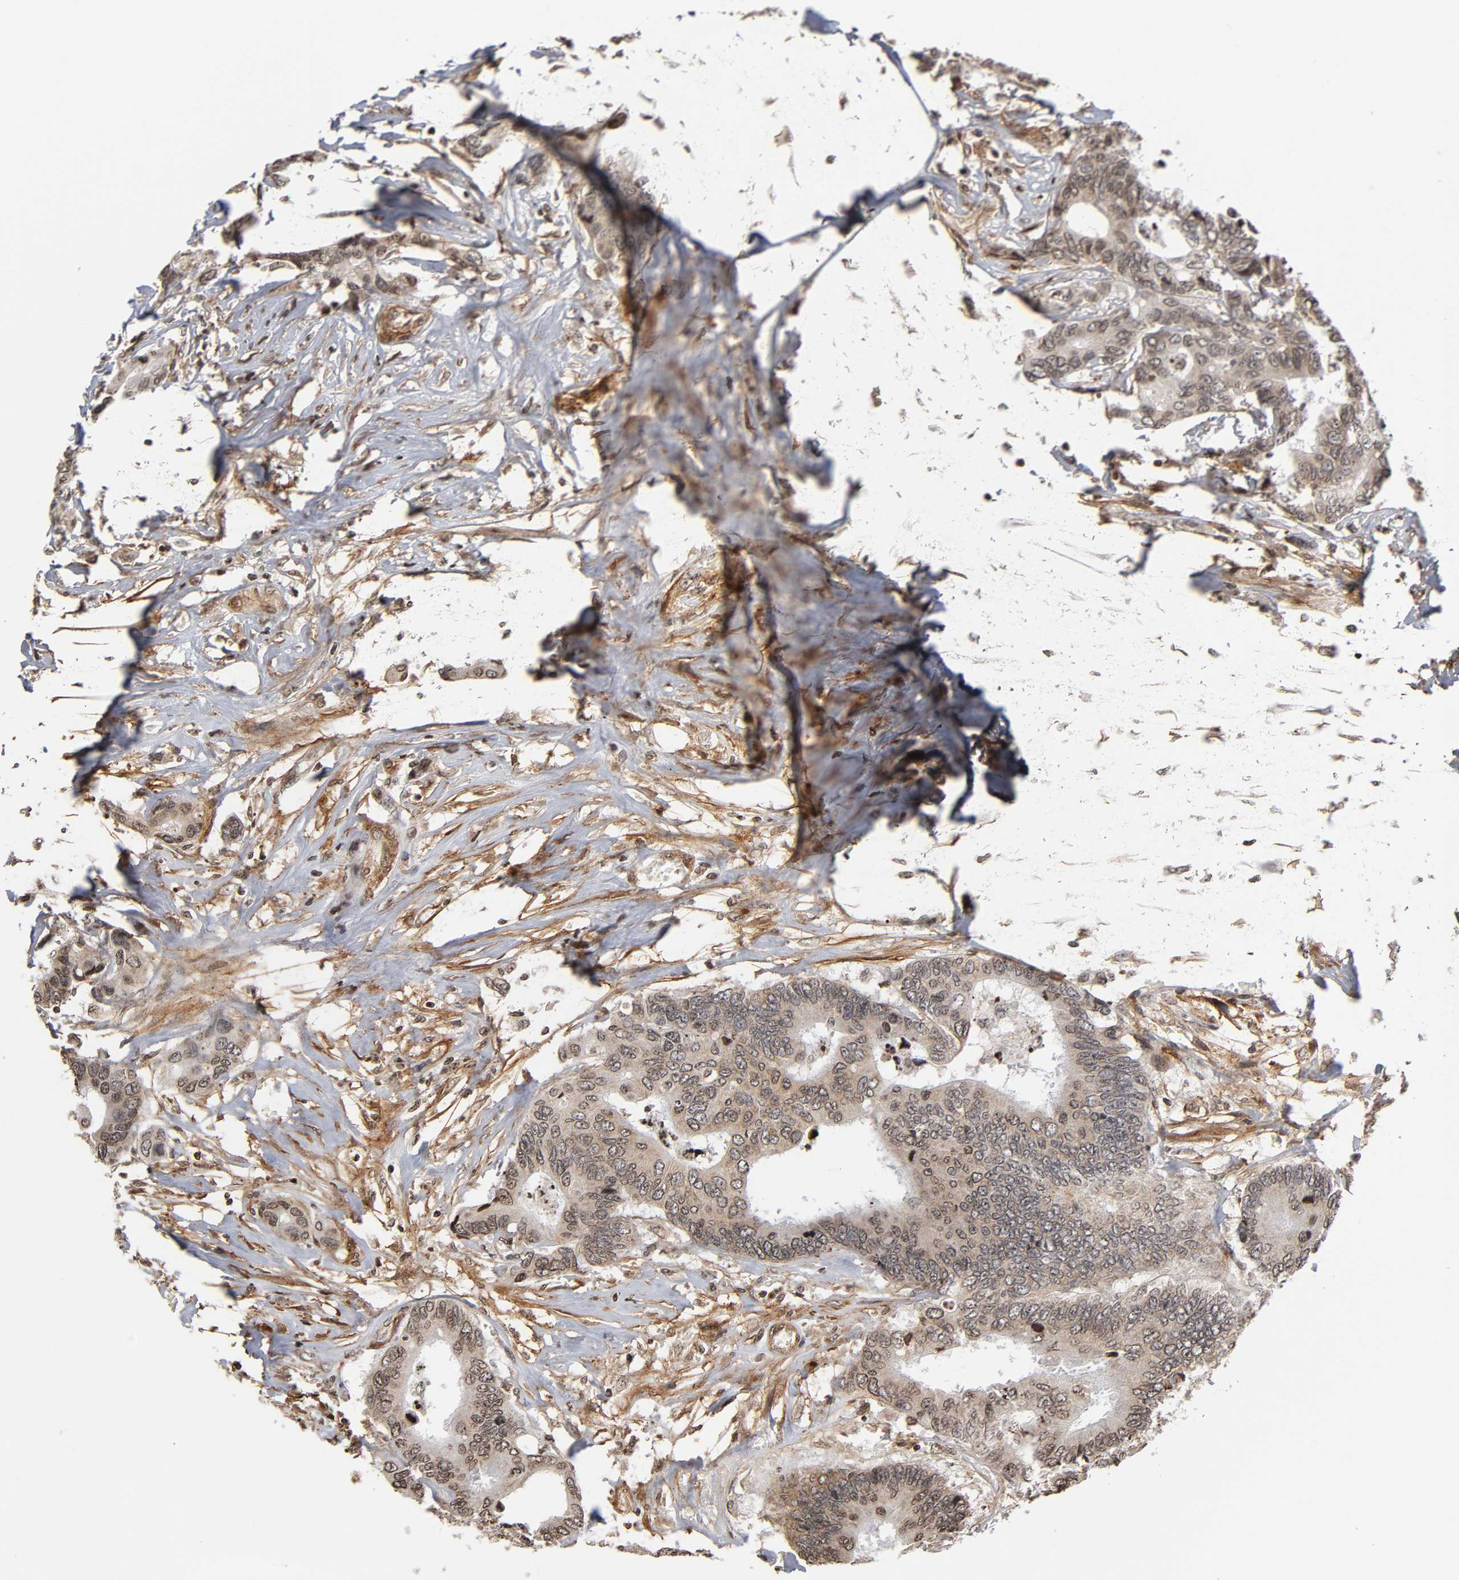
{"staining": {"intensity": "weak", "quantity": ">75%", "location": "cytoplasmic/membranous"}, "tissue": "colorectal cancer", "cell_type": "Tumor cells", "image_type": "cancer", "snomed": [{"axis": "morphology", "description": "Adenocarcinoma, NOS"}, {"axis": "topography", "description": "Rectum"}], "caption": "Adenocarcinoma (colorectal) stained with IHC displays weak cytoplasmic/membranous staining in about >75% of tumor cells.", "gene": "ITGAV", "patient": {"sex": "male", "age": 55}}